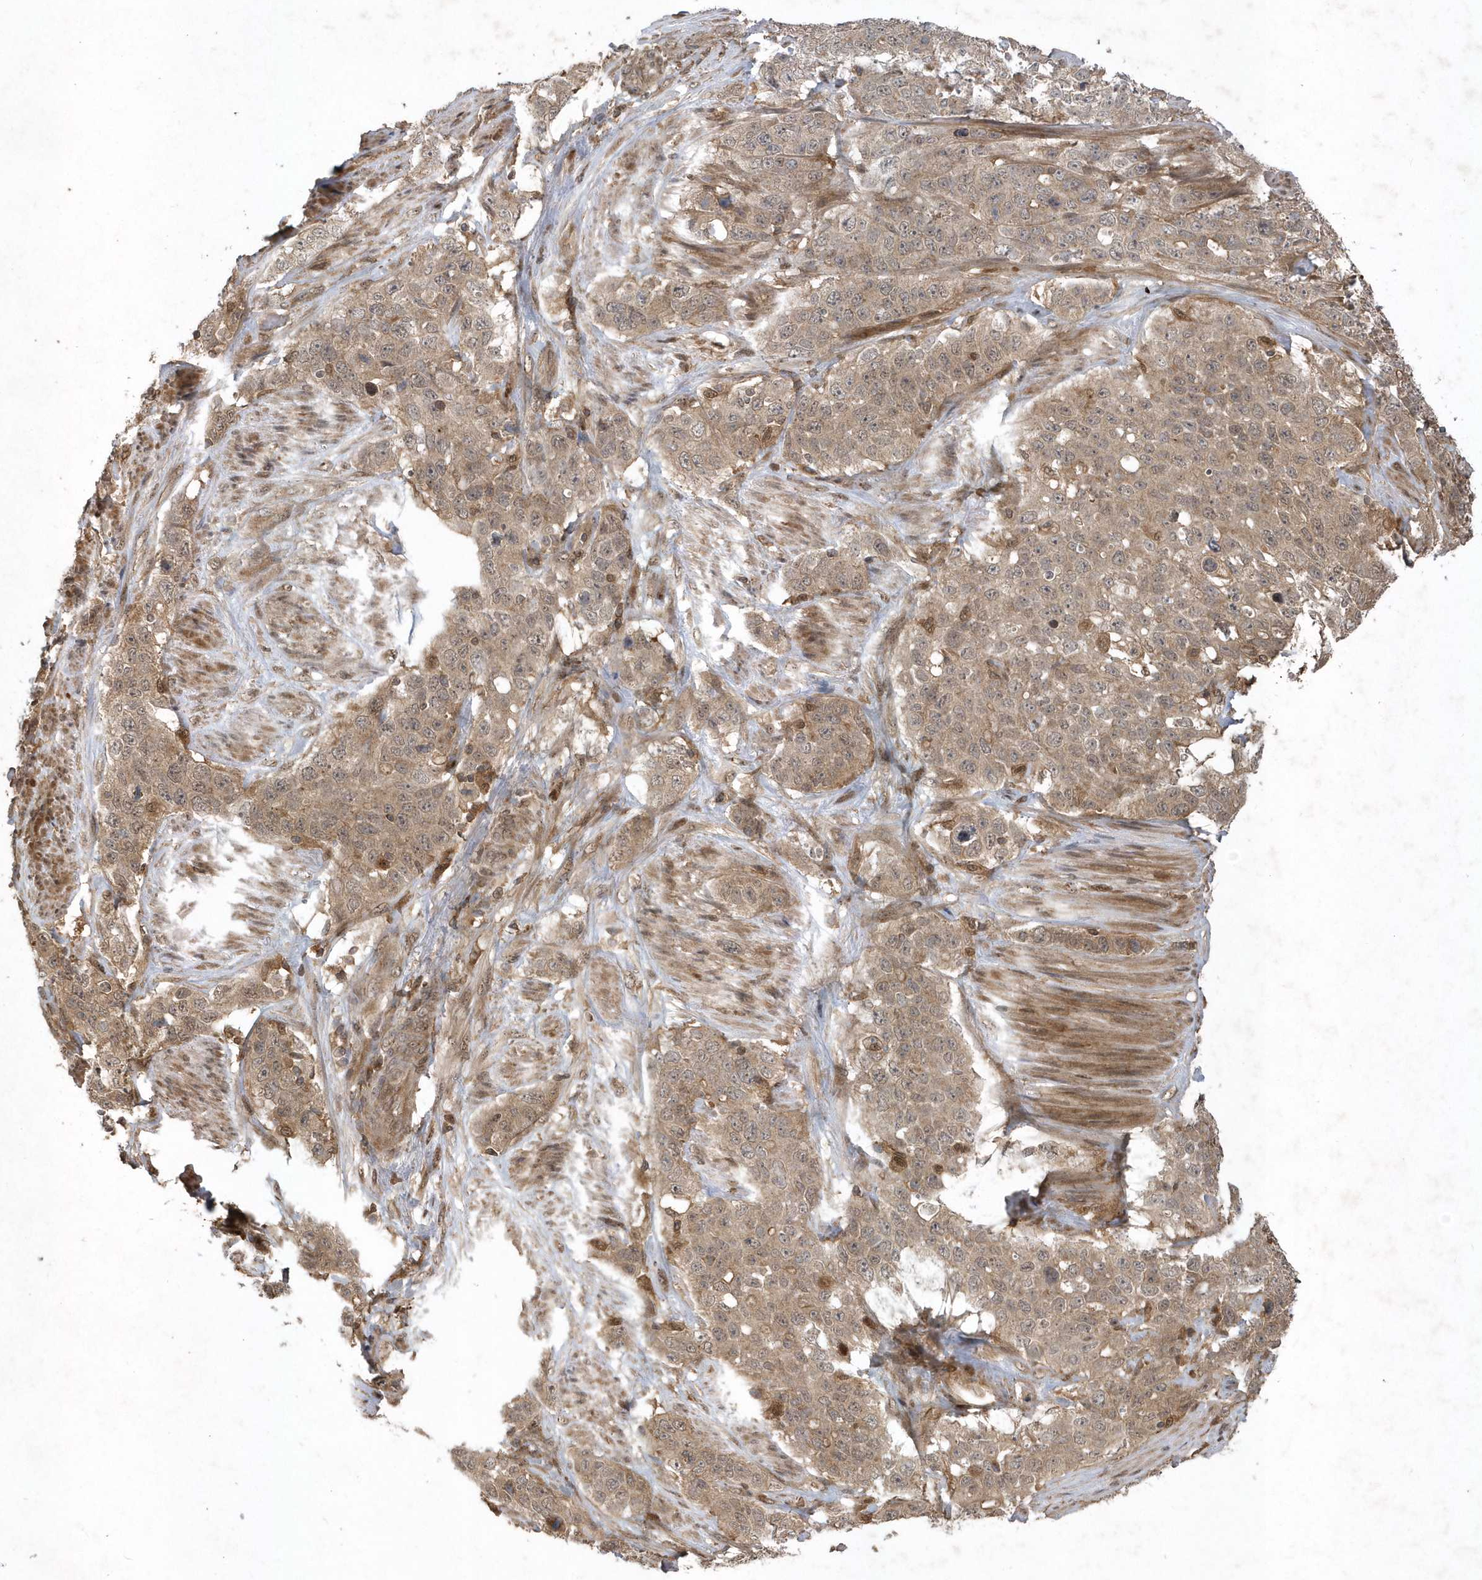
{"staining": {"intensity": "weak", "quantity": ">75%", "location": "cytoplasmic/membranous"}, "tissue": "stomach cancer", "cell_type": "Tumor cells", "image_type": "cancer", "snomed": [{"axis": "morphology", "description": "Adenocarcinoma, NOS"}, {"axis": "topography", "description": "Stomach"}], "caption": "Stomach cancer (adenocarcinoma) tissue shows weak cytoplasmic/membranous staining in about >75% of tumor cells", "gene": "LACC1", "patient": {"sex": "male", "age": 48}}